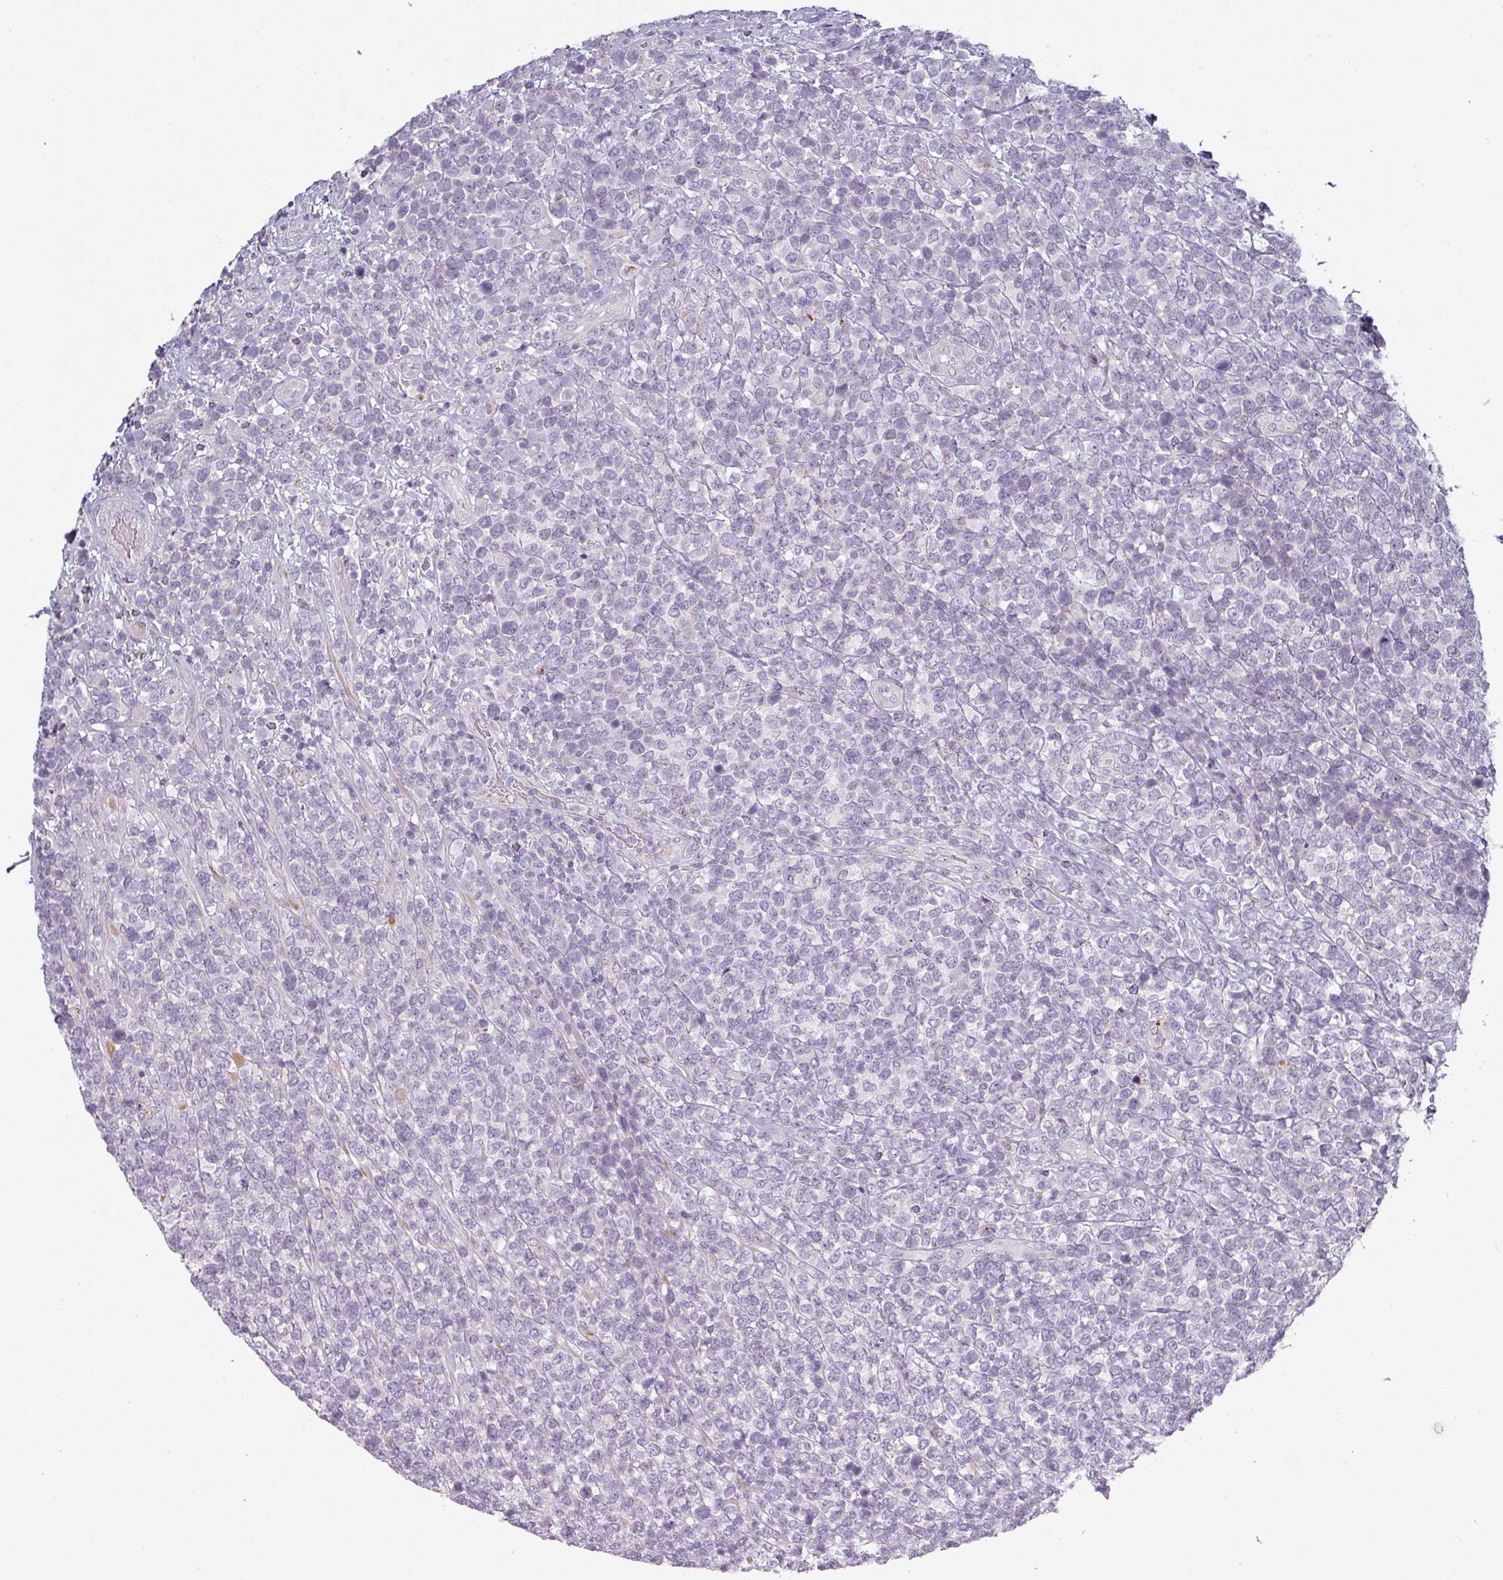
{"staining": {"intensity": "negative", "quantity": "none", "location": "none"}, "tissue": "lymphoma", "cell_type": "Tumor cells", "image_type": "cancer", "snomed": [{"axis": "morphology", "description": "Malignant lymphoma, non-Hodgkin's type, High grade"}, {"axis": "topography", "description": "Soft tissue"}], "caption": "High power microscopy photomicrograph of an IHC micrograph of lymphoma, revealing no significant staining in tumor cells.", "gene": "C2orf16", "patient": {"sex": "female", "age": 56}}